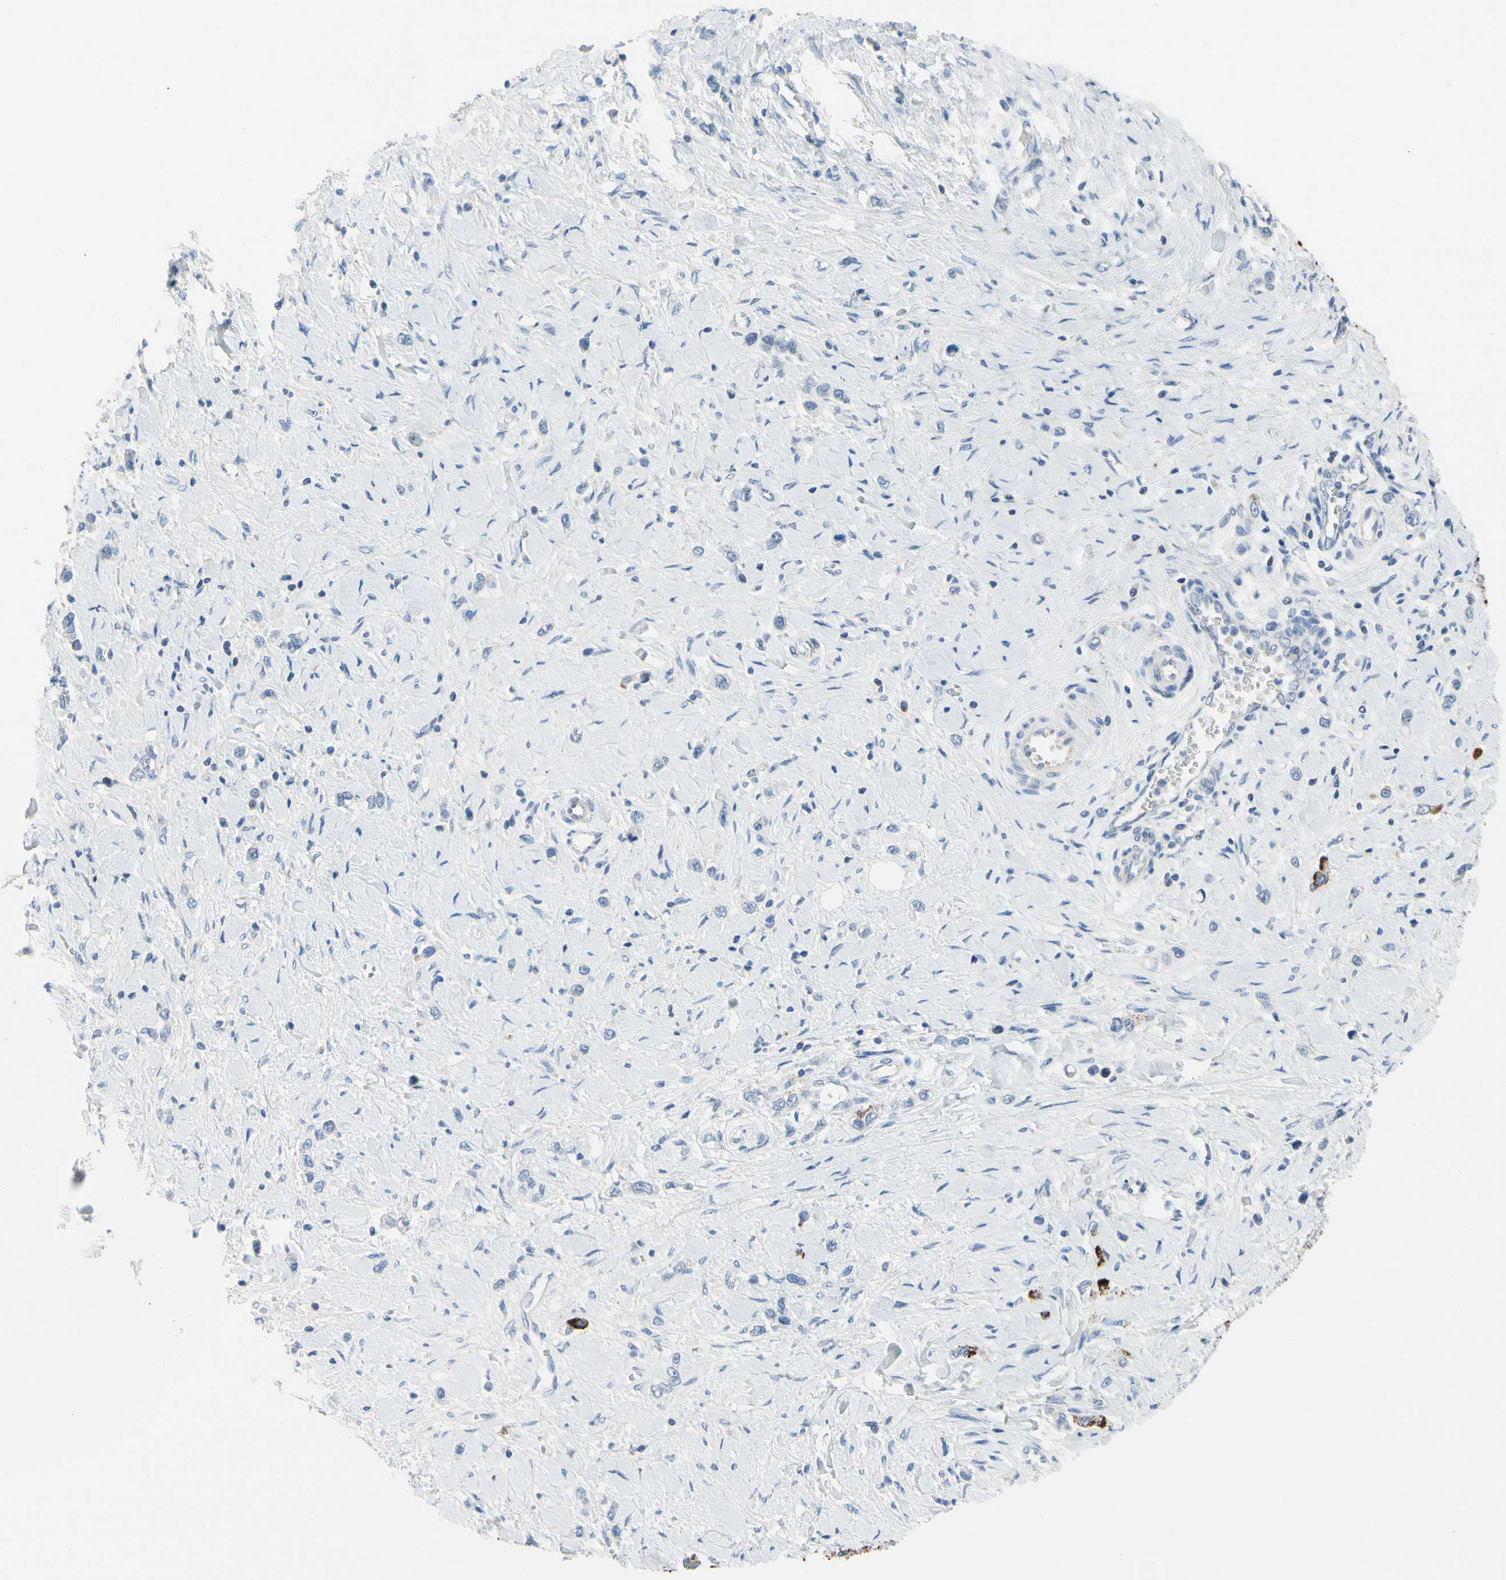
{"staining": {"intensity": "negative", "quantity": "none", "location": "none"}, "tissue": "stomach cancer", "cell_type": "Tumor cells", "image_type": "cancer", "snomed": [{"axis": "morphology", "description": "Normal tissue, NOS"}, {"axis": "morphology", "description": "Adenocarcinoma, NOS"}, {"axis": "topography", "description": "Stomach, upper"}, {"axis": "topography", "description": "Stomach"}], "caption": "High power microscopy photomicrograph of an IHC image of adenocarcinoma (stomach), revealing no significant staining in tumor cells.", "gene": "MUC5B", "patient": {"sex": "female", "age": 65}}